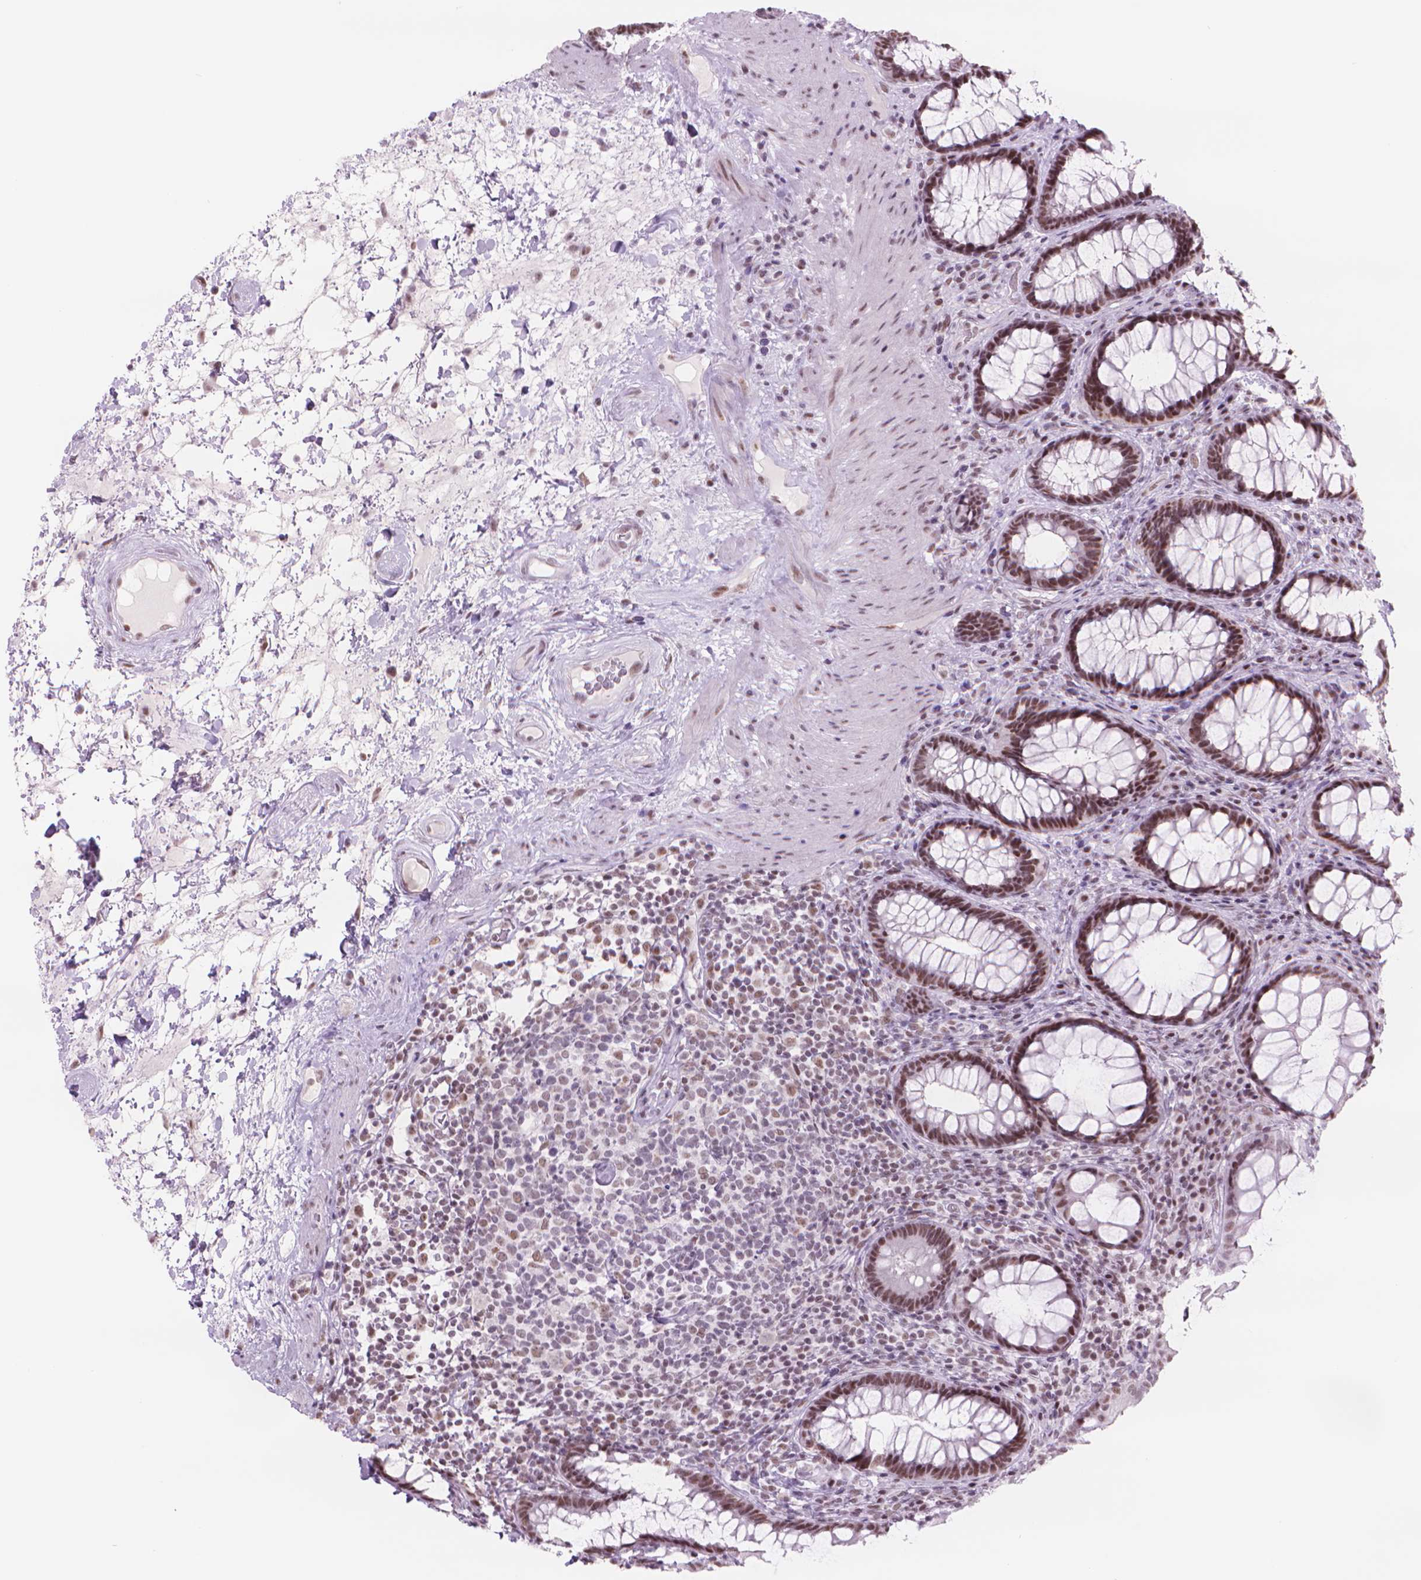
{"staining": {"intensity": "moderate", "quantity": ">75%", "location": "nuclear"}, "tissue": "rectum", "cell_type": "Glandular cells", "image_type": "normal", "snomed": [{"axis": "morphology", "description": "Normal tissue, NOS"}, {"axis": "topography", "description": "Rectum"}], "caption": "Moderate nuclear positivity for a protein is identified in approximately >75% of glandular cells of normal rectum using immunohistochemistry (IHC).", "gene": "POLR3D", "patient": {"sex": "male", "age": 72}}